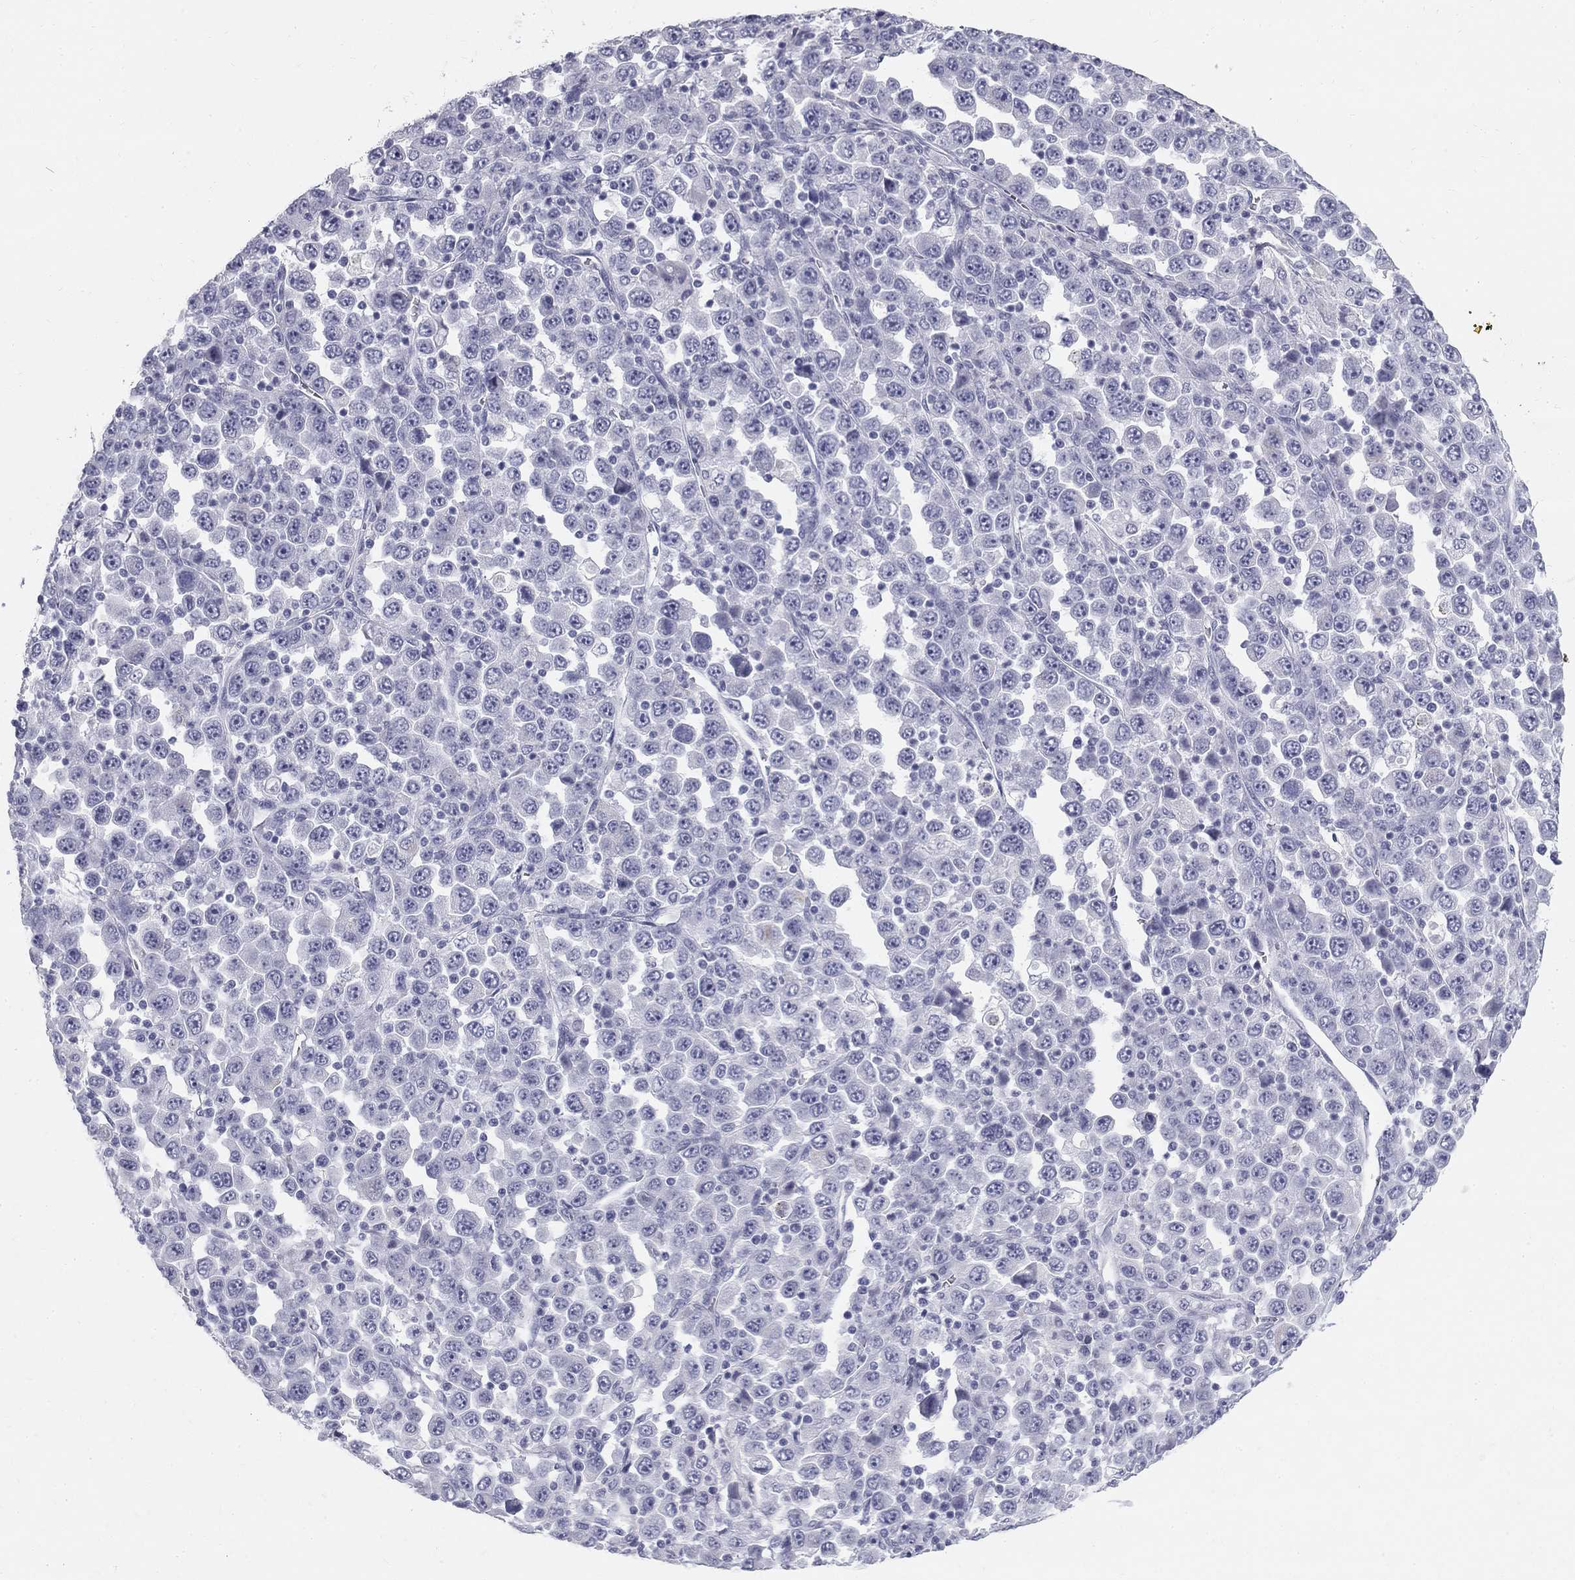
{"staining": {"intensity": "negative", "quantity": "none", "location": "none"}, "tissue": "stomach cancer", "cell_type": "Tumor cells", "image_type": "cancer", "snomed": [{"axis": "morphology", "description": "Normal tissue, NOS"}, {"axis": "morphology", "description": "Adenocarcinoma, NOS"}, {"axis": "topography", "description": "Stomach, upper"}, {"axis": "topography", "description": "Stomach"}], "caption": "This is an immunohistochemistry (IHC) micrograph of human stomach cancer. There is no positivity in tumor cells.", "gene": "SULT2B1", "patient": {"sex": "male", "age": 59}}